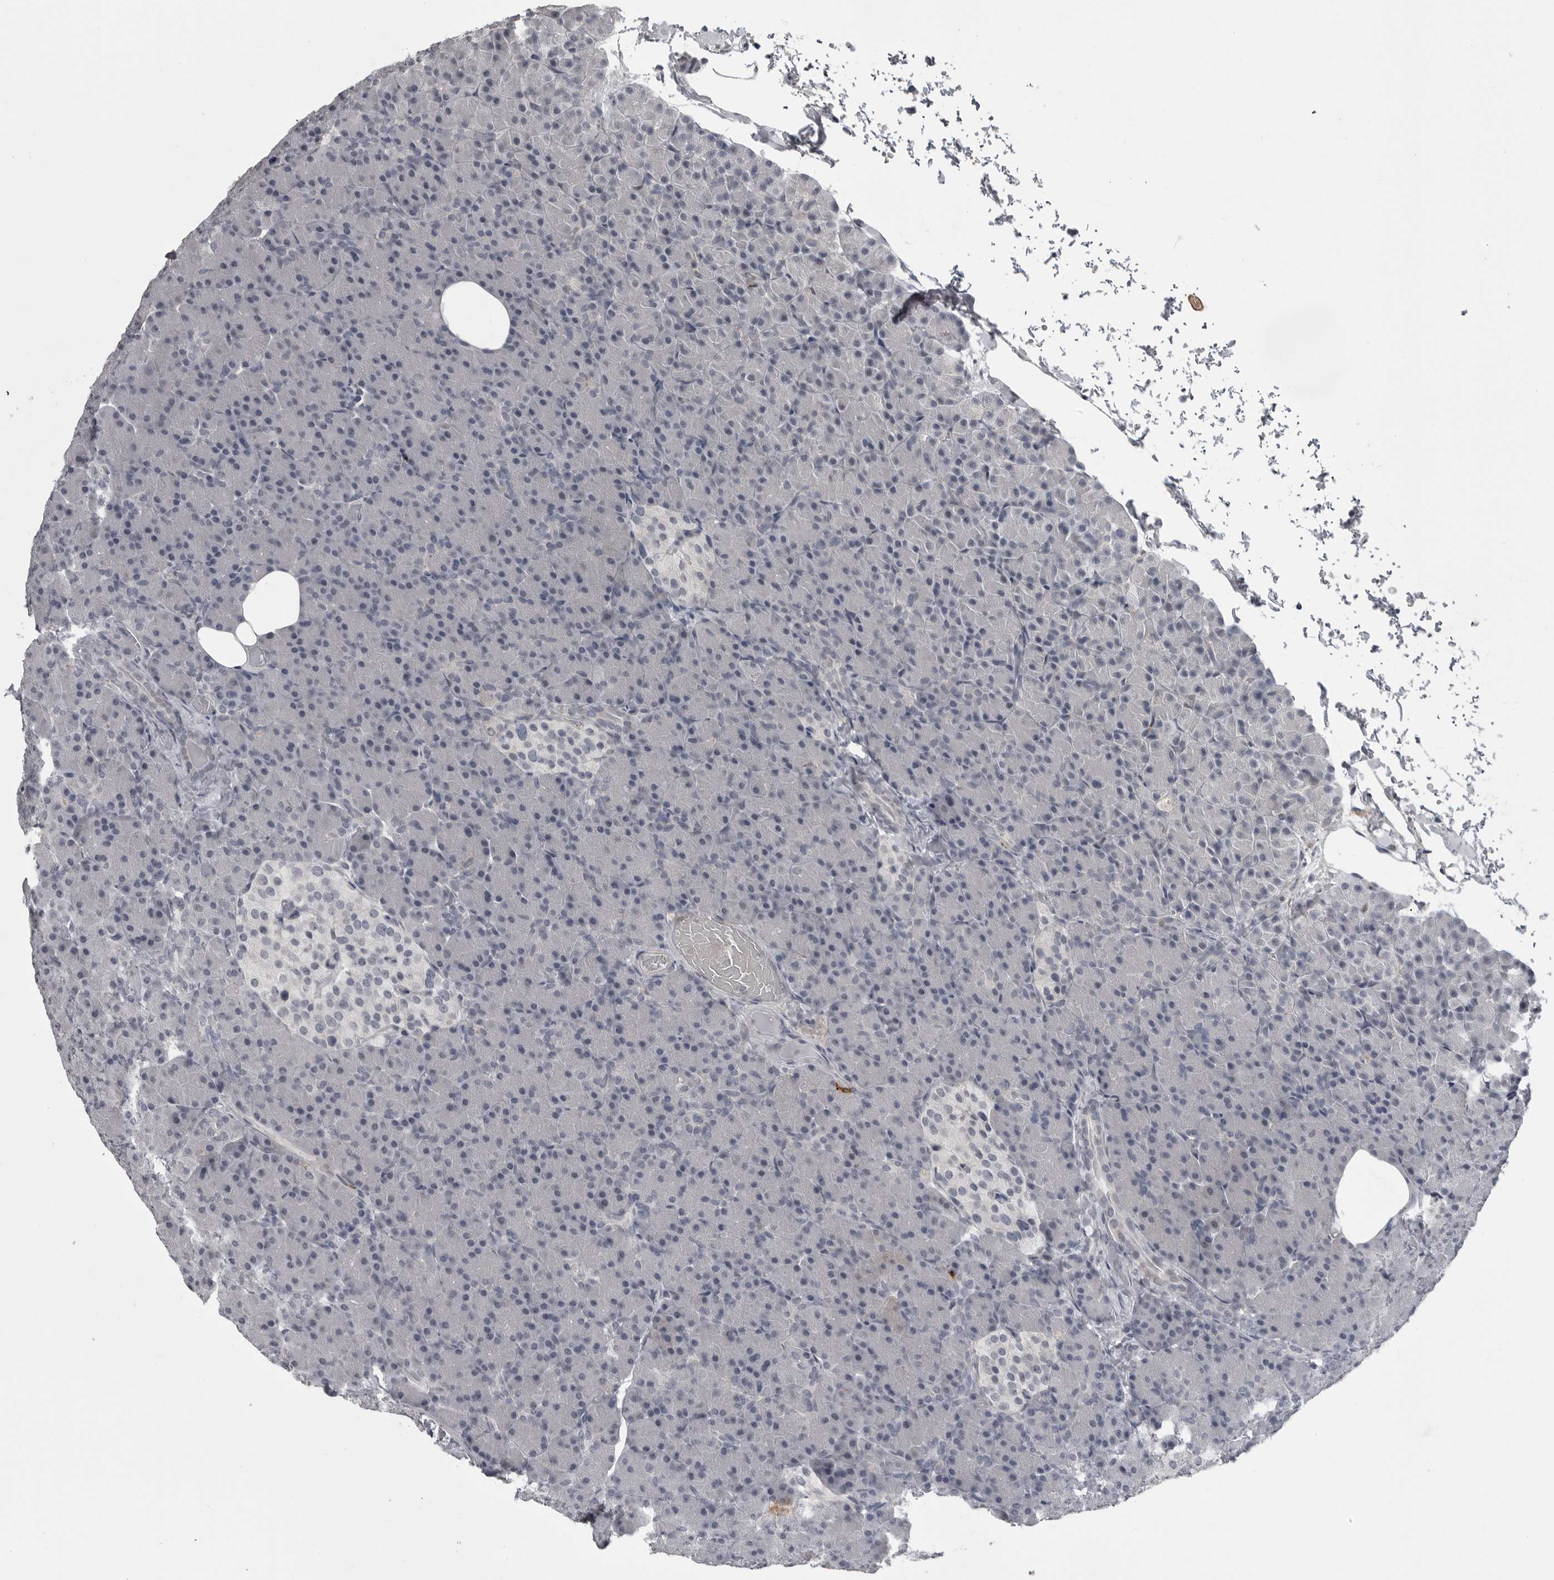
{"staining": {"intensity": "negative", "quantity": "none", "location": "none"}, "tissue": "pancreas", "cell_type": "Exocrine glandular cells", "image_type": "normal", "snomed": [{"axis": "morphology", "description": "Normal tissue, NOS"}, {"axis": "topography", "description": "Pancreas"}], "caption": "This is a photomicrograph of immunohistochemistry staining of unremarkable pancreas, which shows no expression in exocrine glandular cells. (Brightfield microscopy of DAB (3,3'-diaminobenzidine) IHC at high magnification).", "gene": "LYSMD1", "patient": {"sex": "female", "age": 43}}